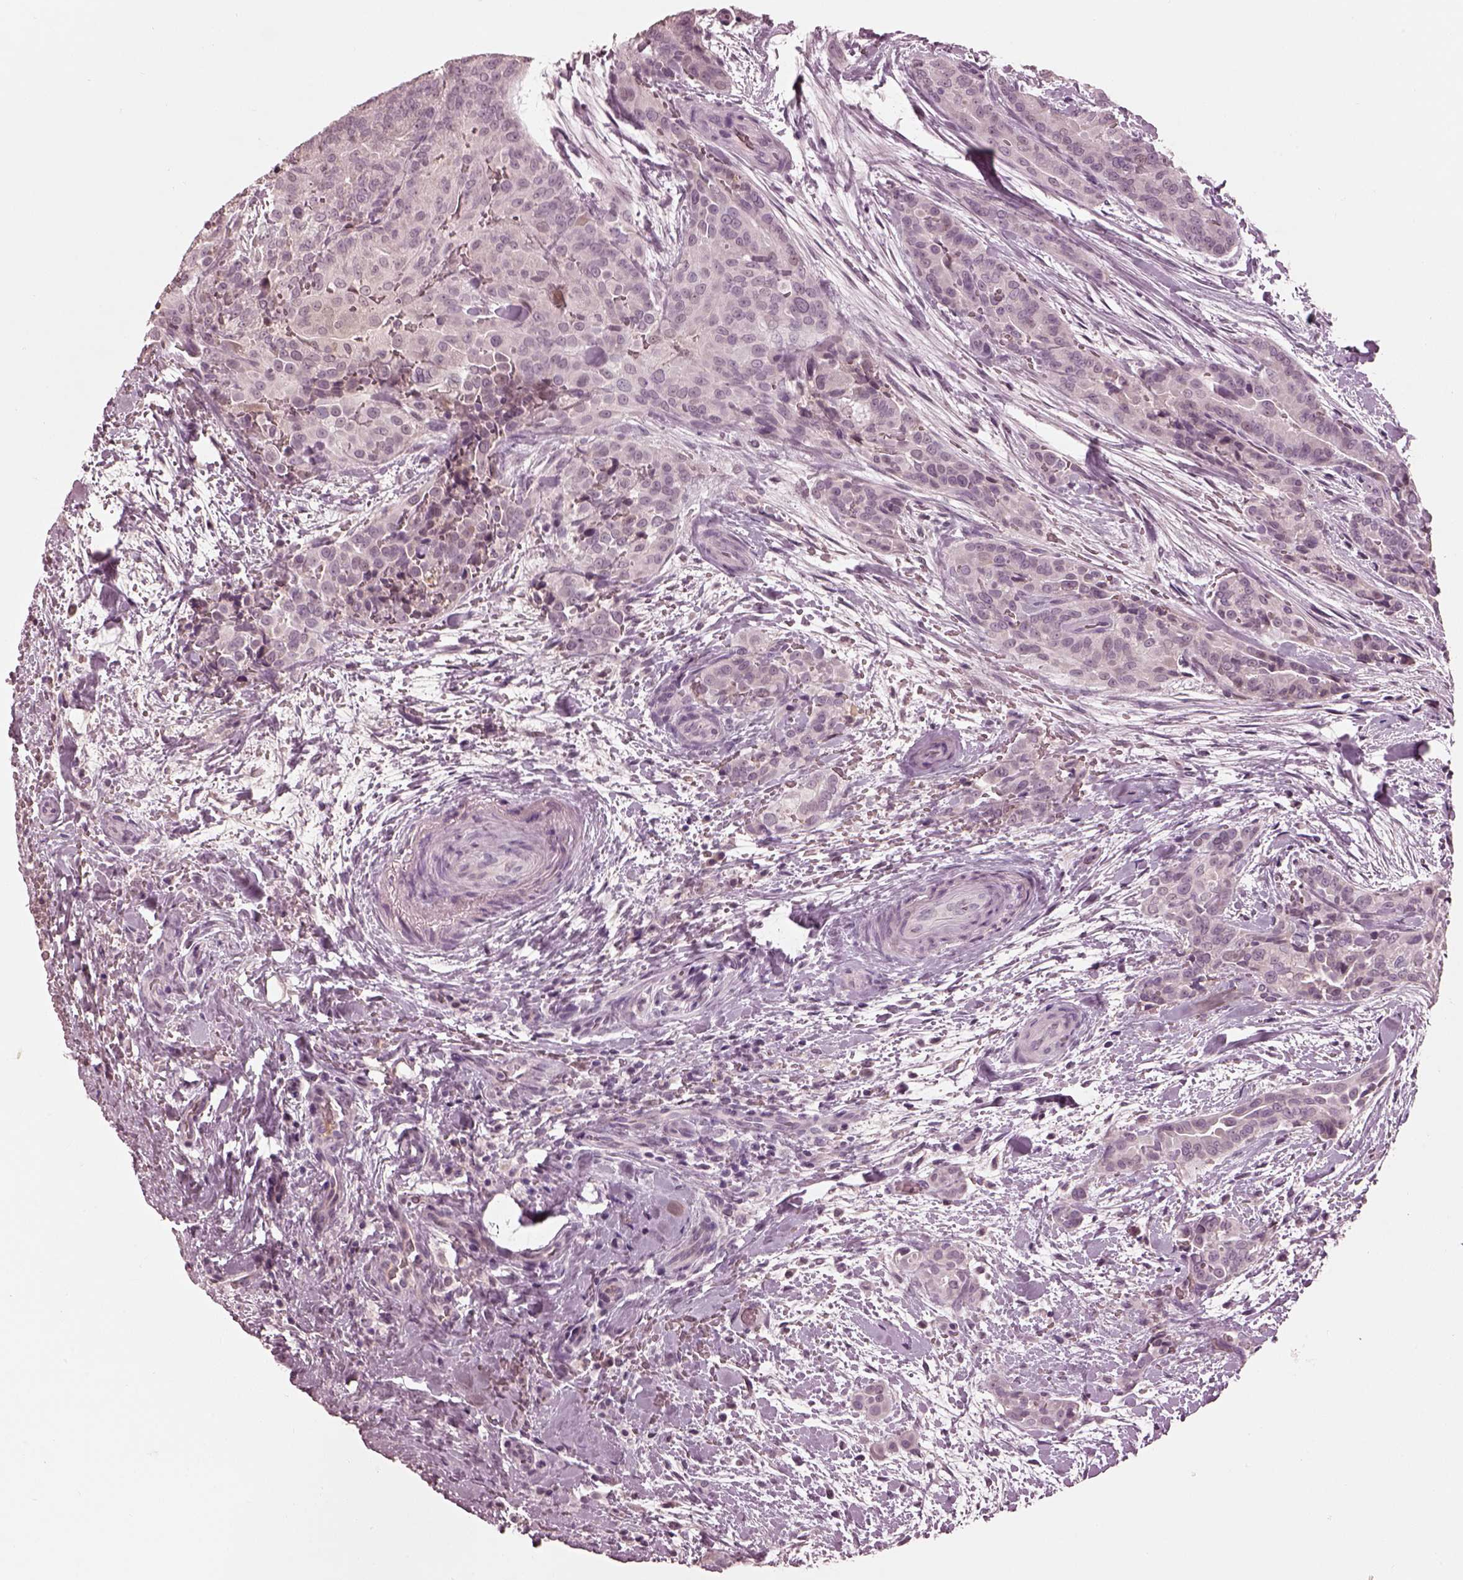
{"staining": {"intensity": "negative", "quantity": "none", "location": "none"}, "tissue": "thyroid cancer", "cell_type": "Tumor cells", "image_type": "cancer", "snomed": [{"axis": "morphology", "description": "Papillary adenocarcinoma, NOS"}, {"axis": "topography", "description": "Thyroid gland"}], "caption": "The immunohistochemistry histopathology image has no significant positivity in tumor cells of thyroid papillary adenocarcinoma tissue.", "gene": "KCNA2", "patient": {"sex": "male", "age": 61}}